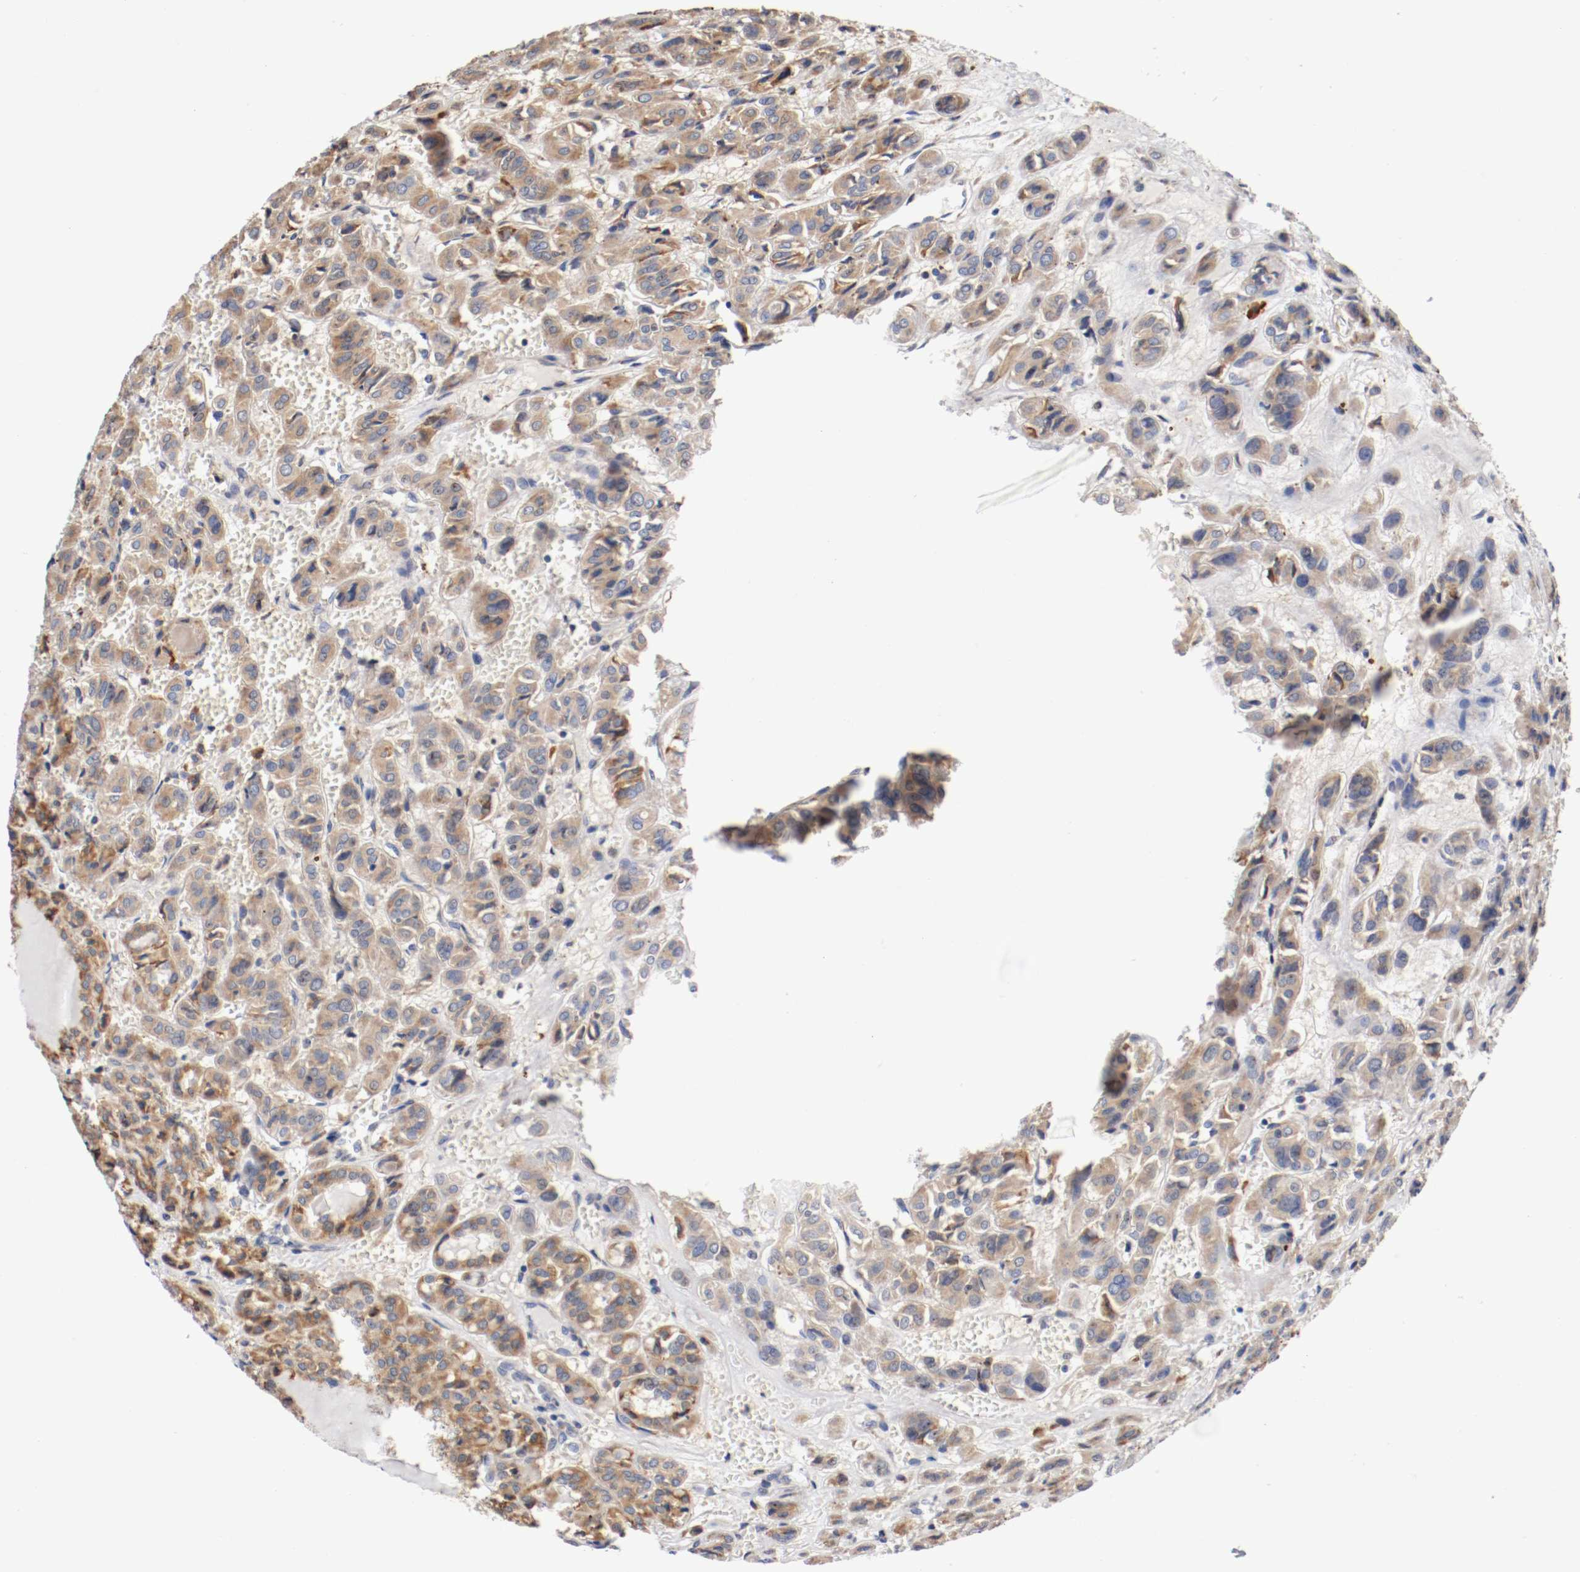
{"staining": {"intensity": "weak", "quantity": ">75%", "location": "cytoplasmic/membranous"}, "tissue": "thyroid cancer", "cell_type": "Tumor cells", "image_type": "cancer", "snomed": [{"axis": "morphology", "description": "Follicular adenoma carcinoma, NOS"}, {"axis": "topography", "description": "Thyroid gland"}], "caption": "Follicular adenoma carcinoma (thyroid) stained for a protein (brown) demonstrates weak cytoplasmic/membranous positive staining in approximately >75% of tumor cells.", "gene": "TNFSF13", "patient": {"sex": "female", "age": 71}}